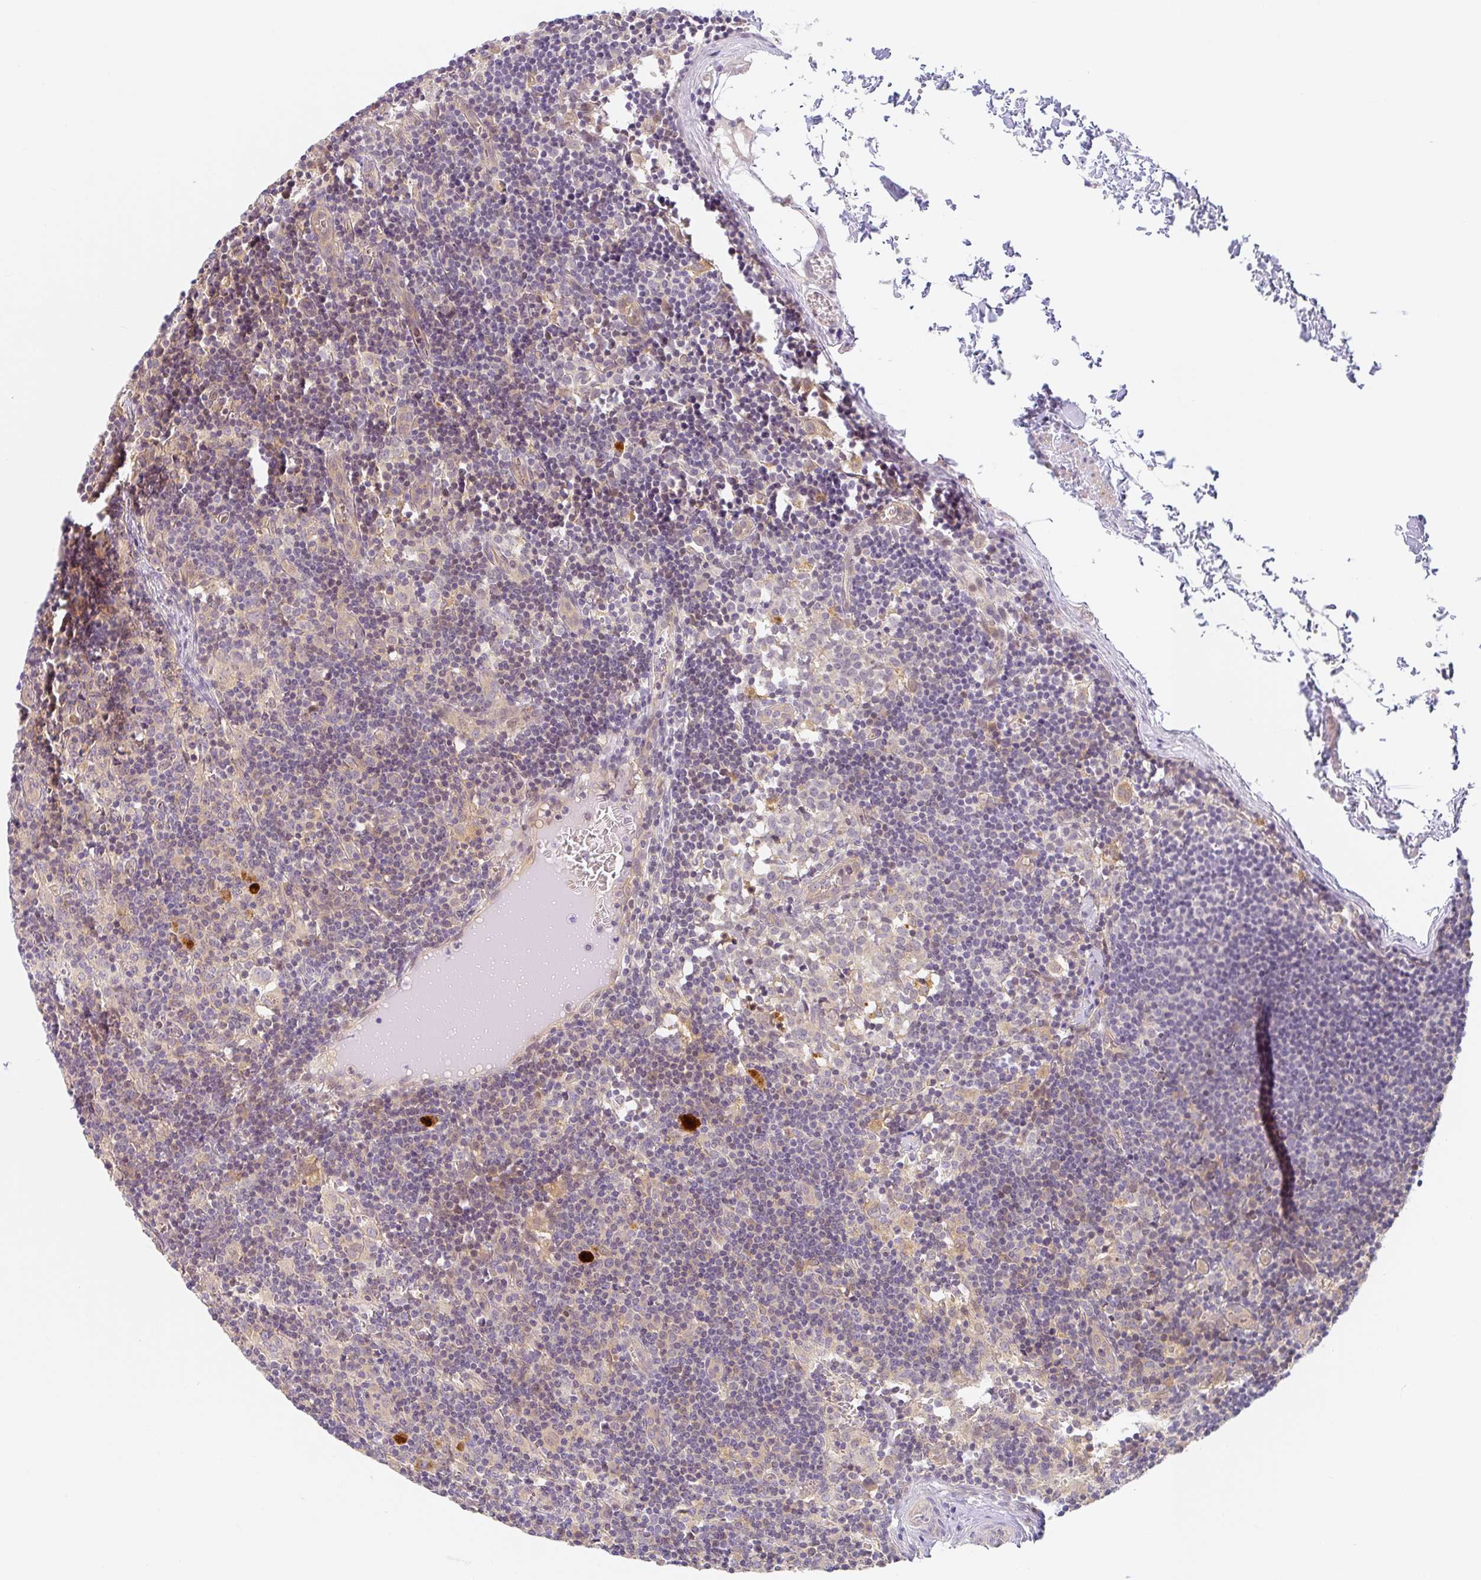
{"staining": {"intensity": "negative", "quantity": "none", "location": "none"}, "tissue": "lymph node", "cell_type": "Germinal center cells", "image_type": "normal", "snomed": [{"axis": "morphology", "description": "Normal tissue, NOS"}, {"axis": "topography", "description": "Lymph node"}], "caption": "An immunohistochemistry micrograph of normal lymph node is shown. There is no staining in germinal center cells of lymph node. The staining was performed using DAB to visualize the protein expression in brown, while the nuclei were stained in blue with hematoxylin (Magnification: 20x).", "gene": "TMEM86A", "patient": {"sex": "female", "age": 45}}